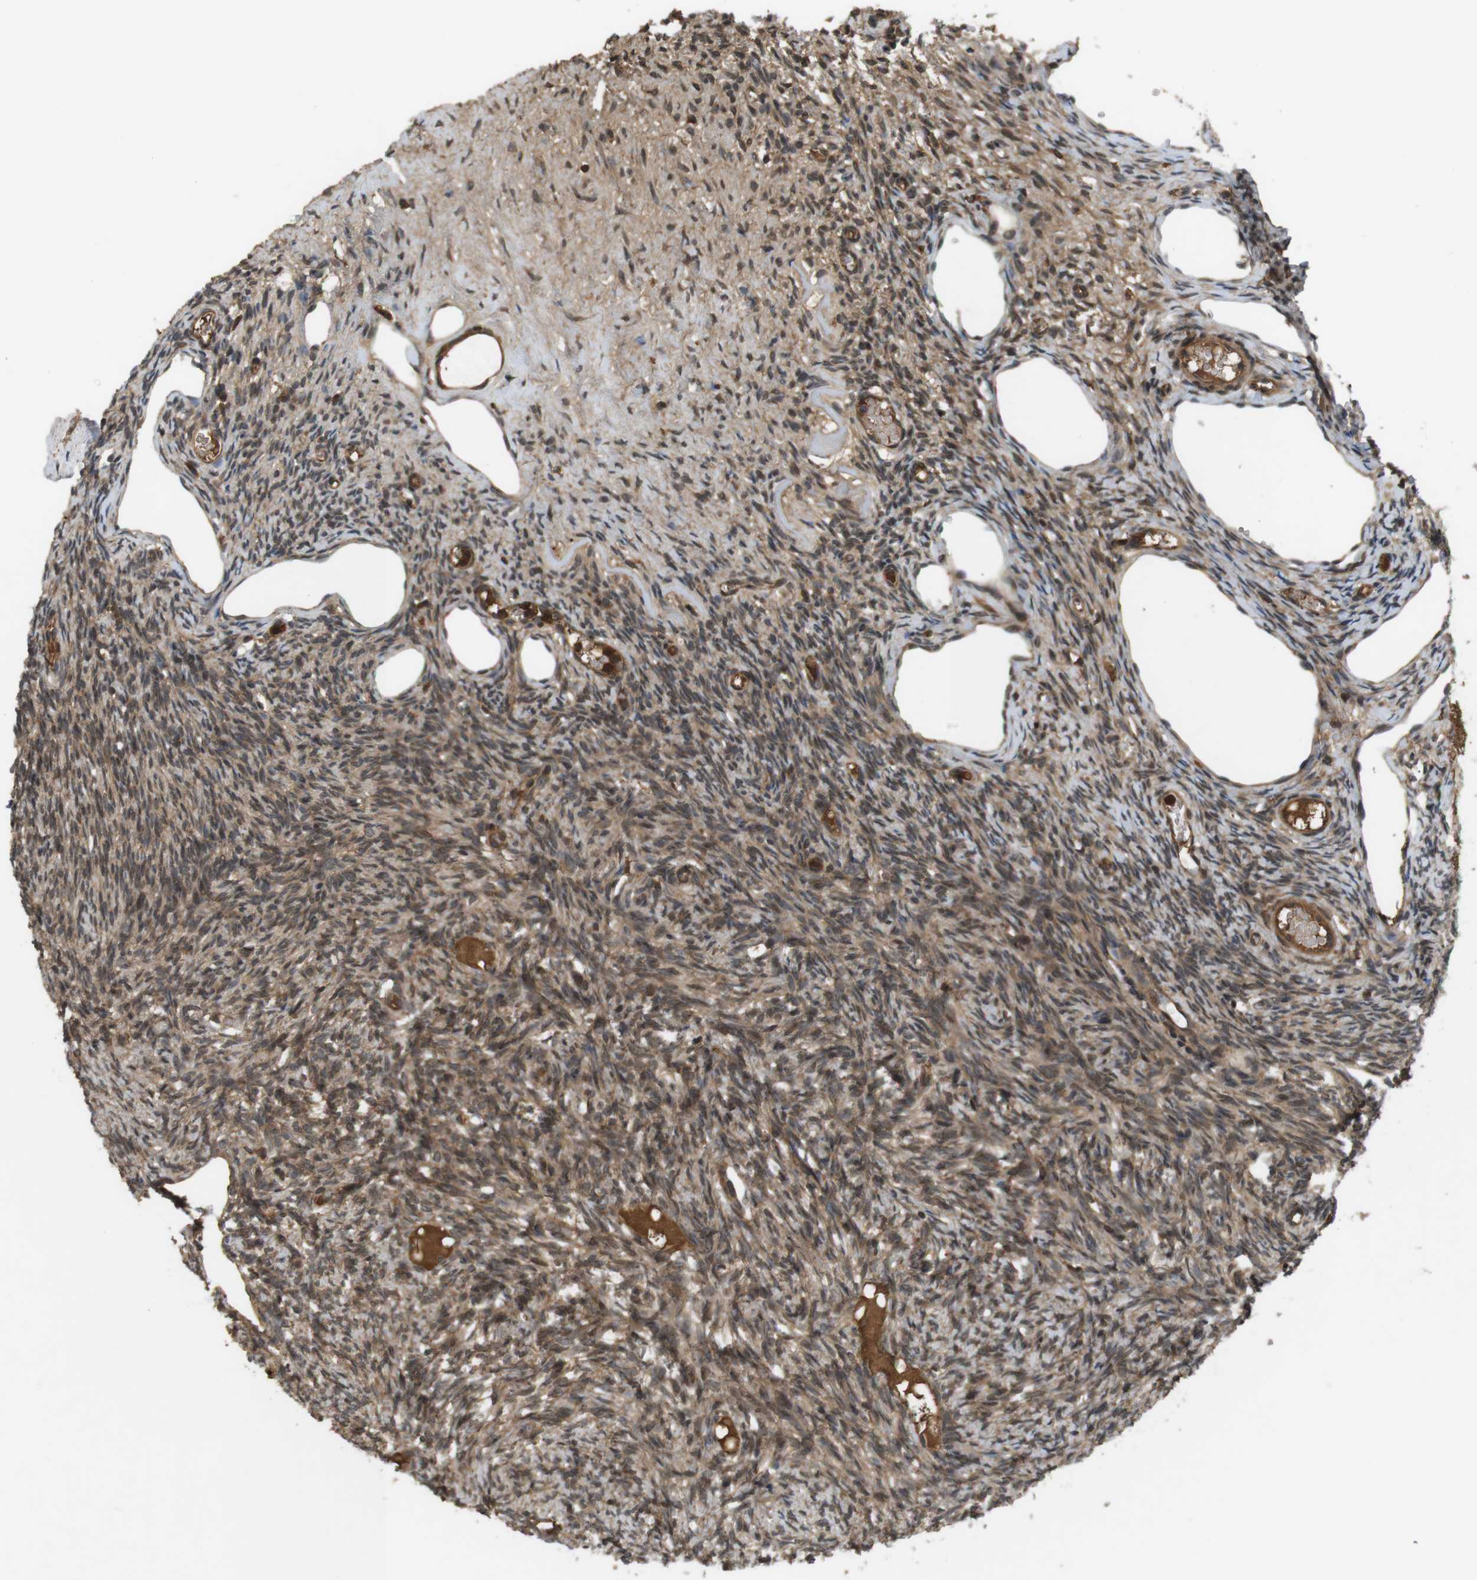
{"staining": {"intensity": "moderate", "quantity": ">75%", "location": "cytoplasmic/membranous"}, "tissue": "ovary", "cell_type": "Ovarian stroma cells", "image_type": "normal", "snomed": [{"axis": "morphology", "description": "Normal tissue, NOS"}, {"axis": "topography", "description": "Ovary"}], "caption": "Normal ovary displays moderate cytoplasmic/membranous expression in approximately >75% of ovarian stroma cells.", "gene": "NFKBIE", "patient": {"sex": "female", "age": 33}}